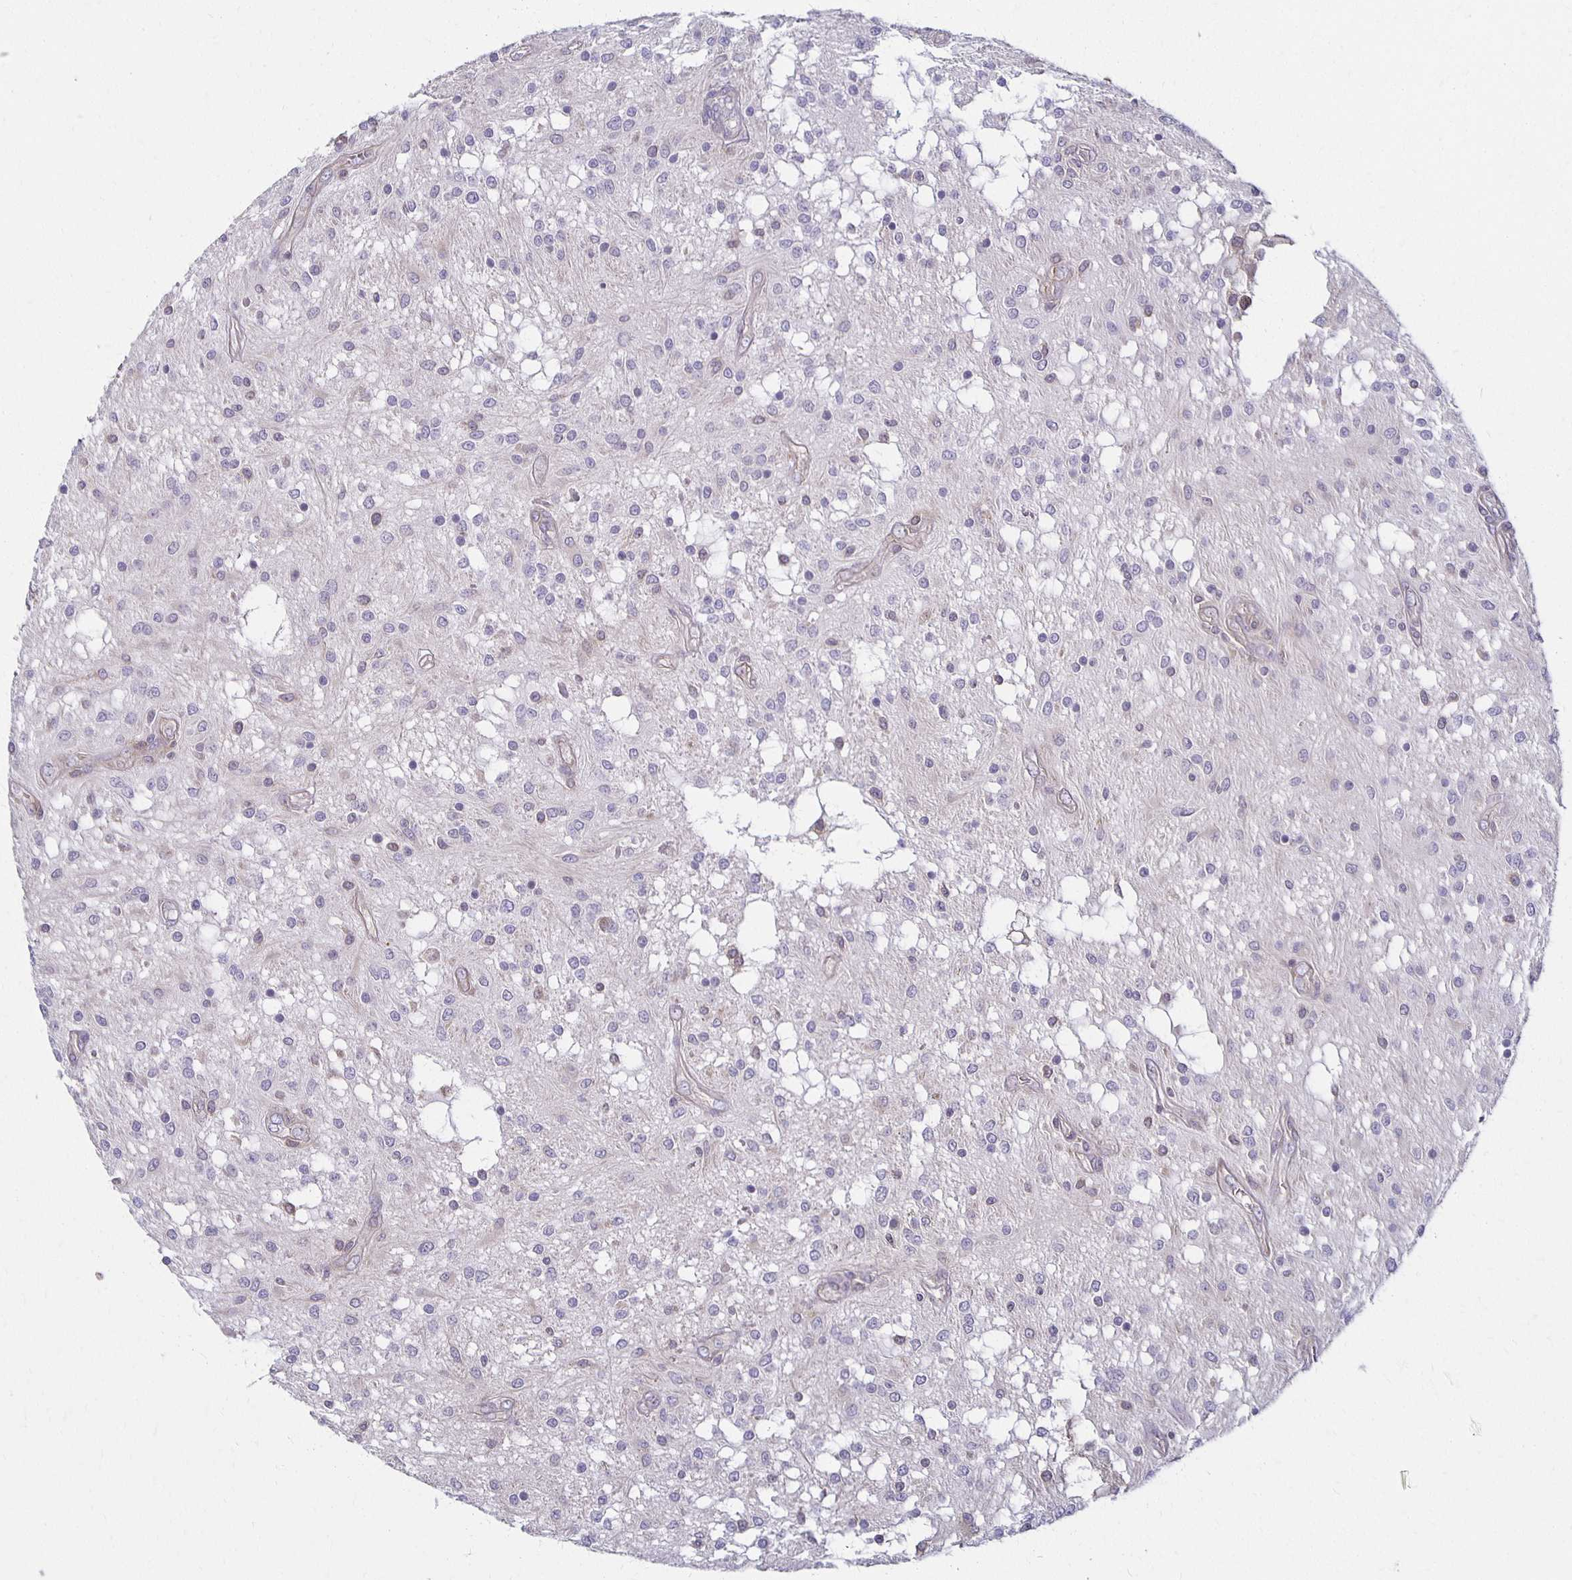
{"staining": {"intensity": "negative", "quantity": "none", "location": "none"}, "tissue": "glioma", "cell_type": "Tumor cells", "image_type": "cancer", "snomed": [{"axis": "morphology", "description": "Glioma, malignant, Low grade"}, {"axis": "topography", "description": "Cerebellum"}], "caption": "Glioma was stained to show a protein in brown. There is no significant staining in tumor cells.", "gene": "GPX4", "patient": {"sex": "female", "age": 14}}